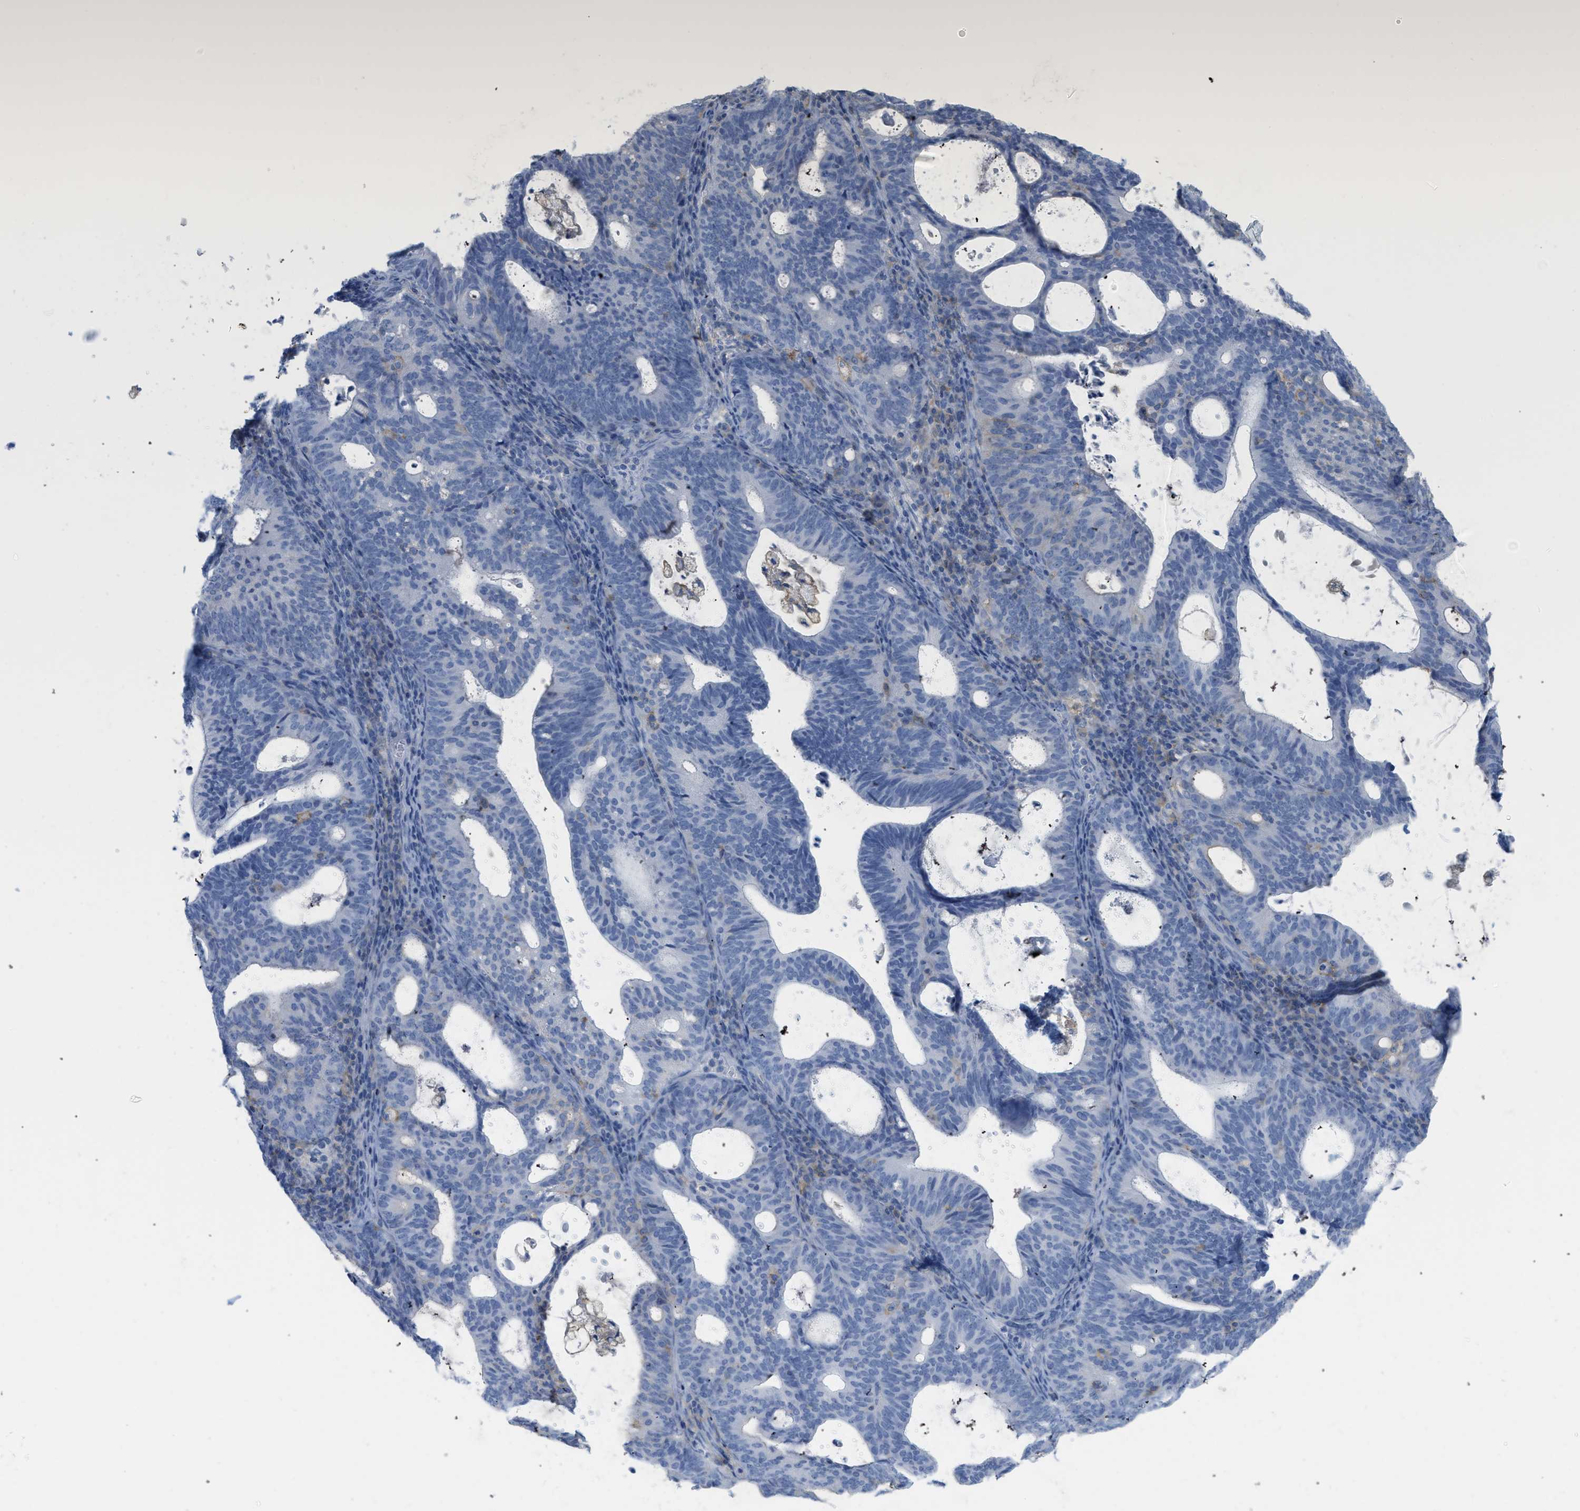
{"staining": {"intensity": "negative", "quantity": "none", "location": "none"}, "tissue": "endometrial cancer", "cell_type": "Tumor cells", "image_type": "cancer", "snomed": [{"axis": "morphology", "description": "Adenocarcinoma, NOS"}, {"axis": "topography", "description": "Uterus"}], "caption": "High magnification brightfield microscopy of endometrial cancer (adenocarcinoma) stained with DAB (brown) and counterstained with hematoxylin (blue): tumor cells show no significant positivity.", "gene": "SLC3A2", "patient": {"sex": "female", "age": 83}}